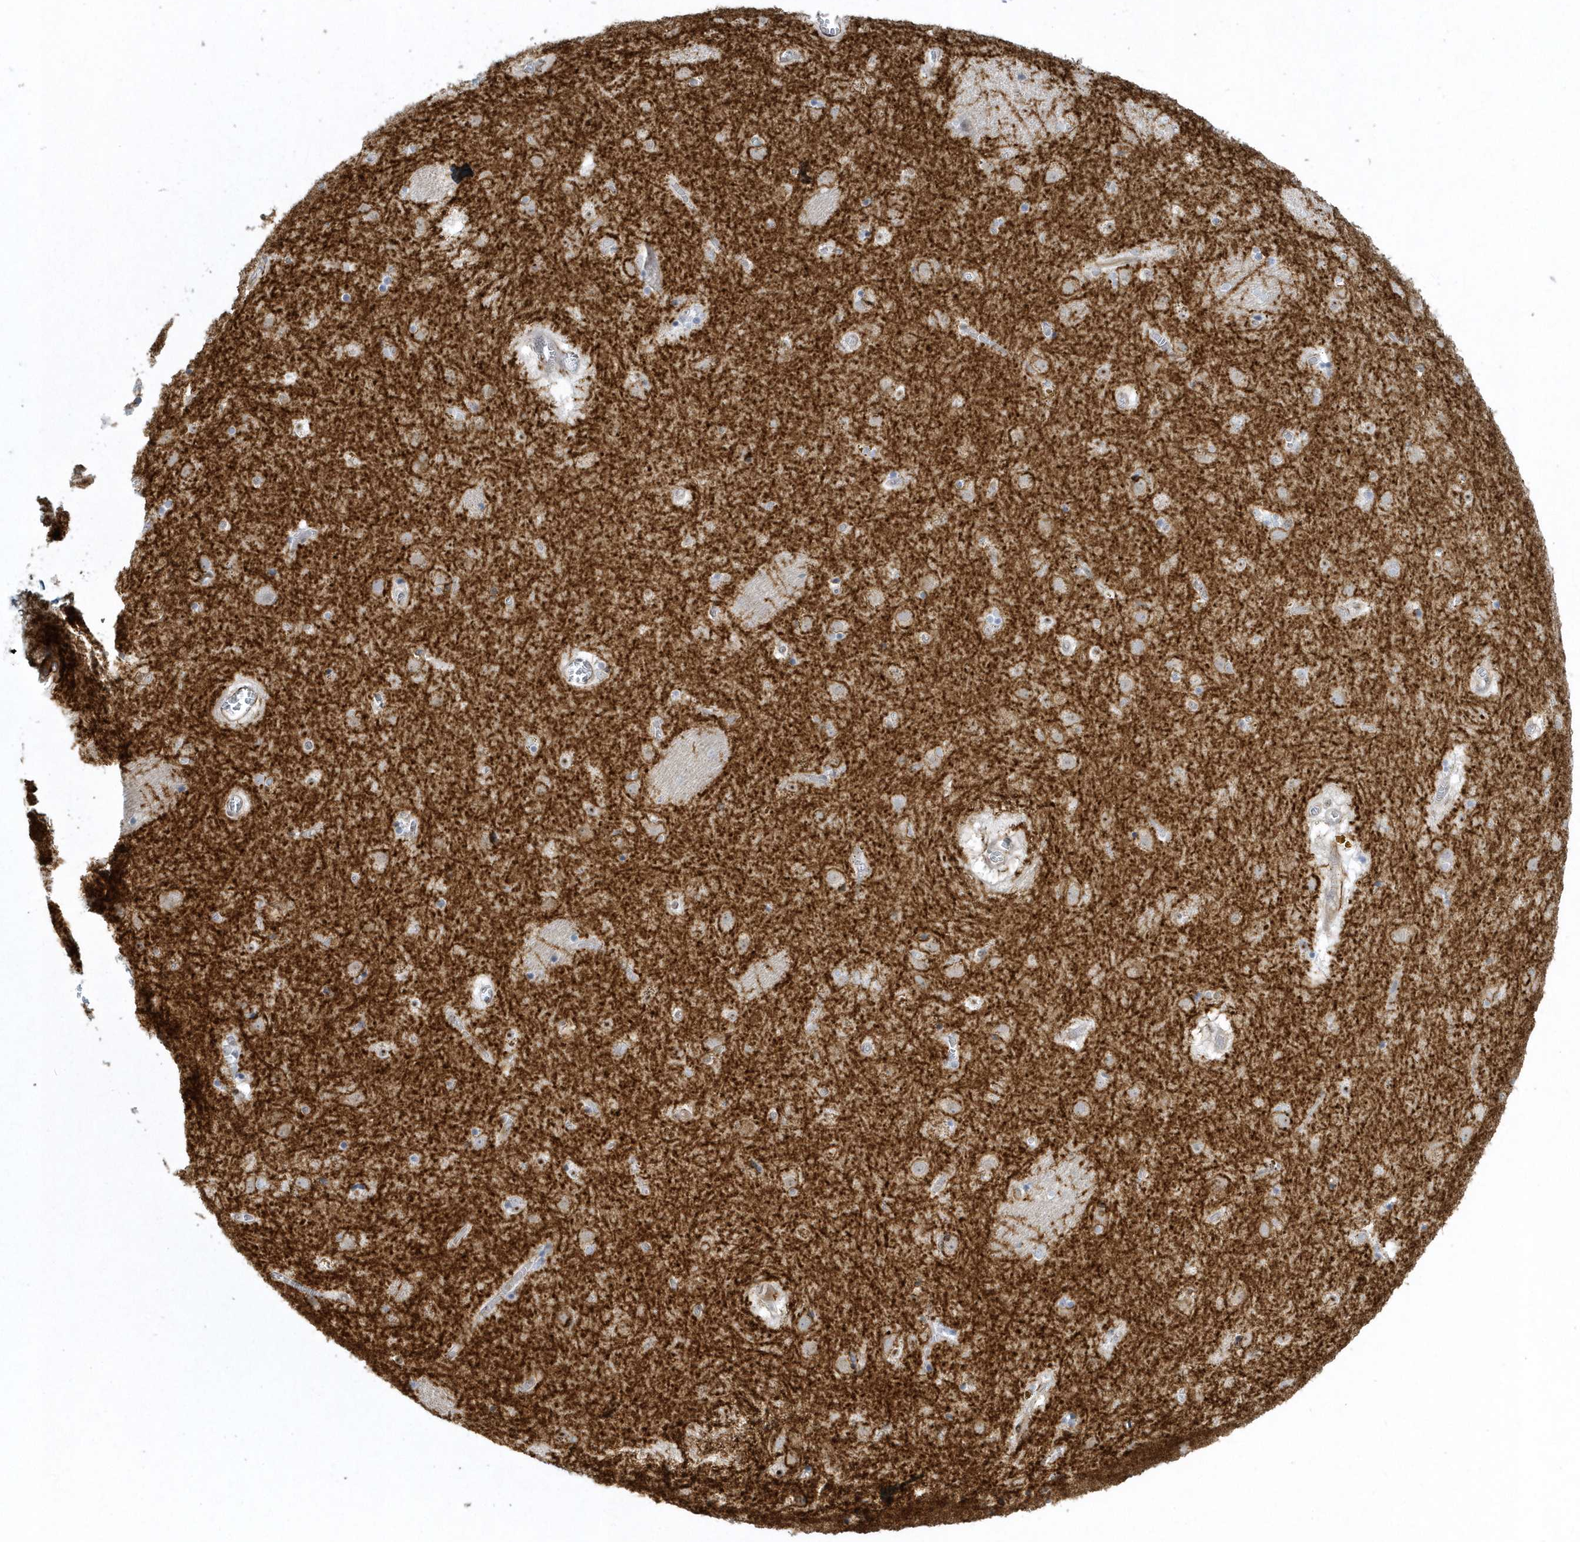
{"staining": {"intensity": "negative", "quantity": "none", "location": "none"}, "tissue": "caudate", "cell_type": "Glial cells", "image_type": "normal", "snomed": [{"axis": "morphology", "description": "Normal tissue, NOS"}, {"axis": "topography", "description": "Lateral ventricle wall"}], "caption": "IHC photomicrograph of normal caudate: caudate stained with DAB (3,3'-diaminobenzidine) reveals no significant protein positivity in glial cells.", "gene": "MASP2", "patient": {"sex": "male", "age": 70}}